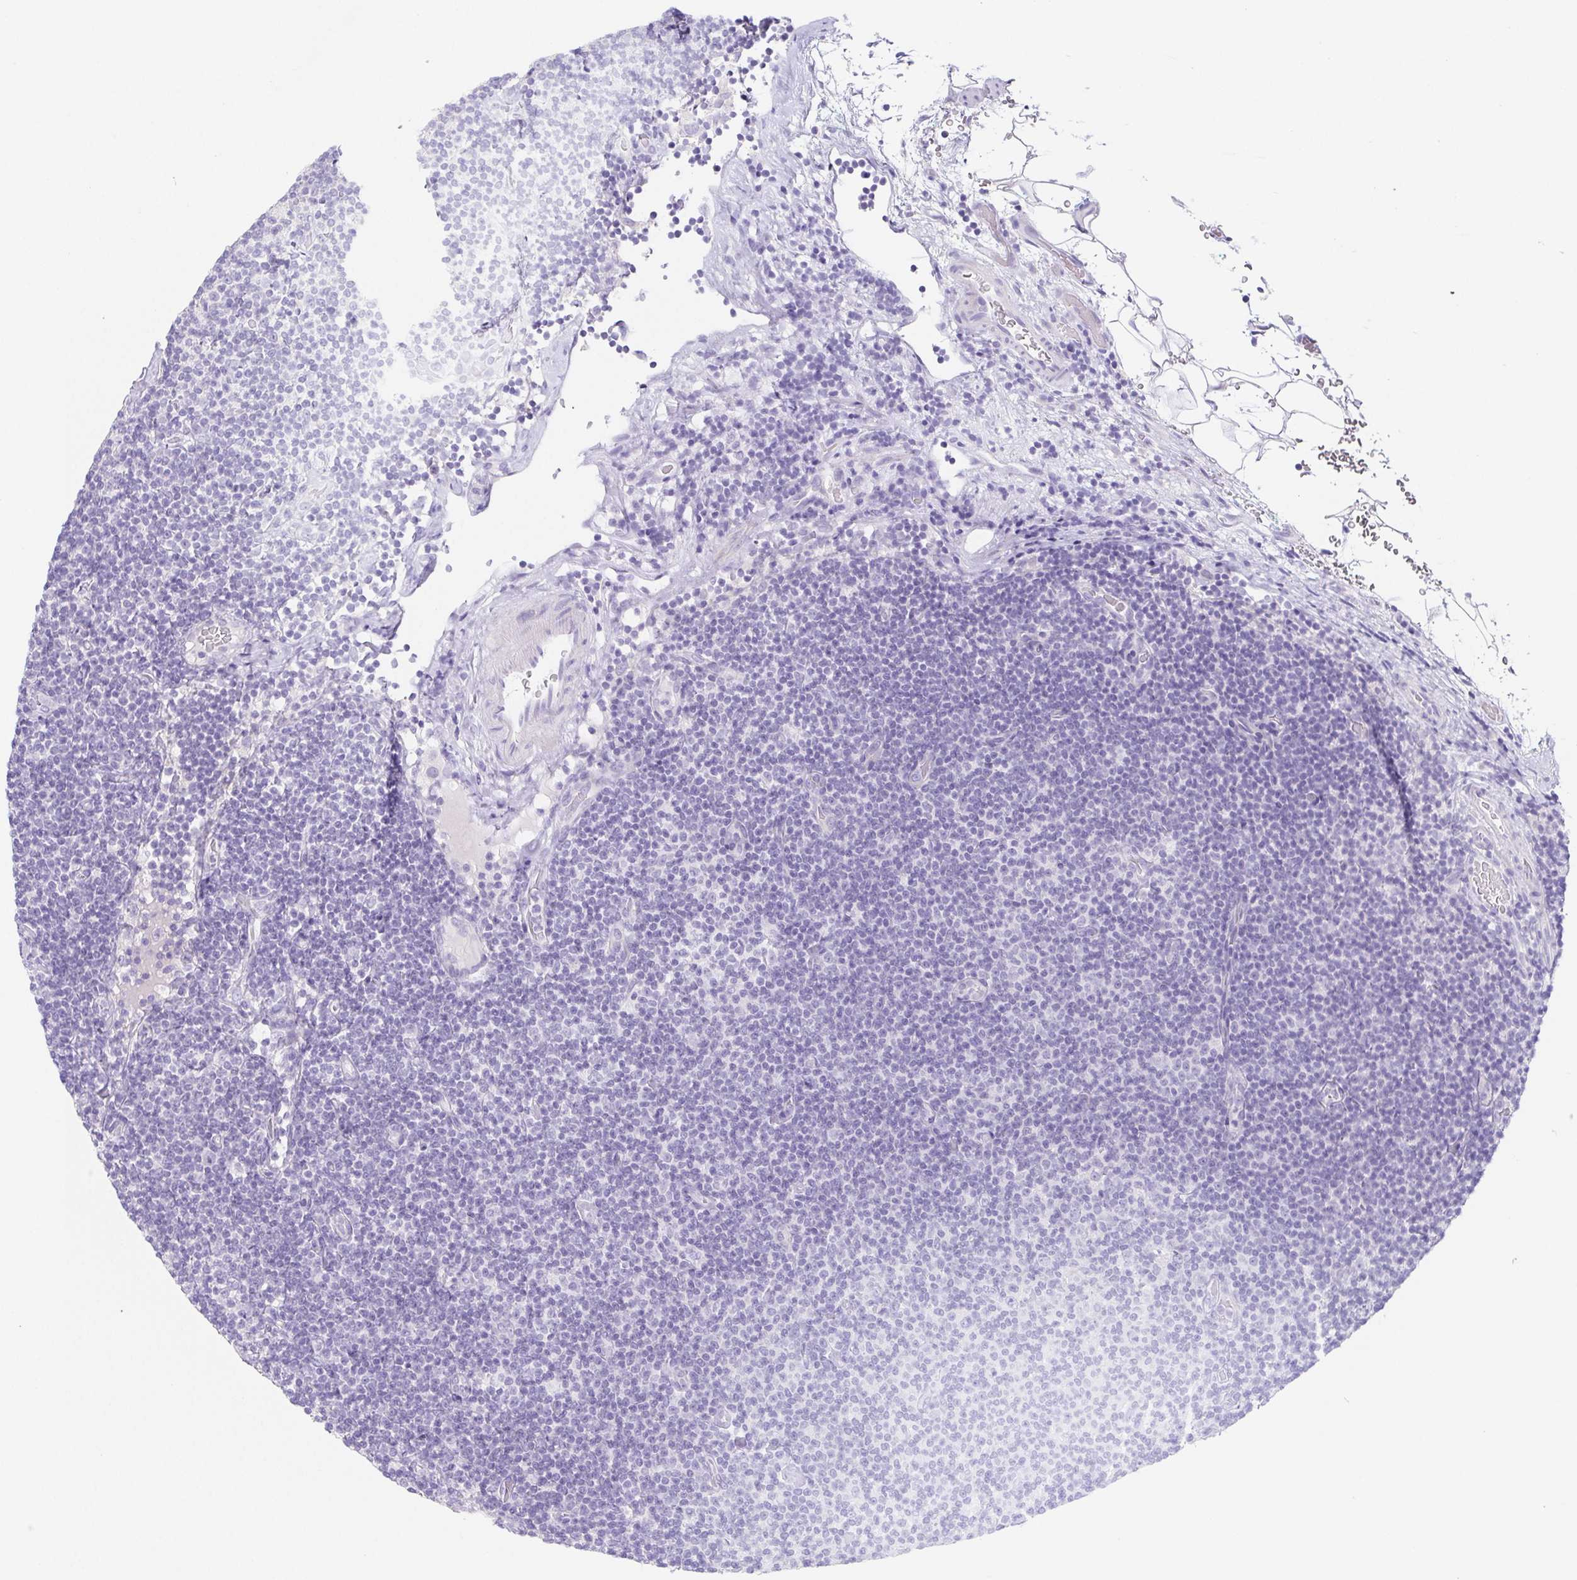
{"staining": {"intensity": "negative", "quantity": "none", "location": "none"}, "tissue": "lymphoma", "cell_type": "Tumor cells", "image_type": "cancer", "snomed": [{"axis": "morphology", "description": "Malignant lymphoma, non-Hodgkin's type, Low grade"}, {"axis": "topography", "description": "Lymph node"}], "caption": "Immunohistochemistry (IHC) image of neoplastic tissue: human lymphoma stained with DAB (3,3'-diaminobenzidine) demonstrates no significant protein positivity in tumor cells. The staining was performed using DAB to visualize the protein expression in brown, while the nuclei were stained in blue with hematoxylin (Magnification: 20x).", "gene": "HDGFL1", "patient": {"sex": "male", "age": 81}}